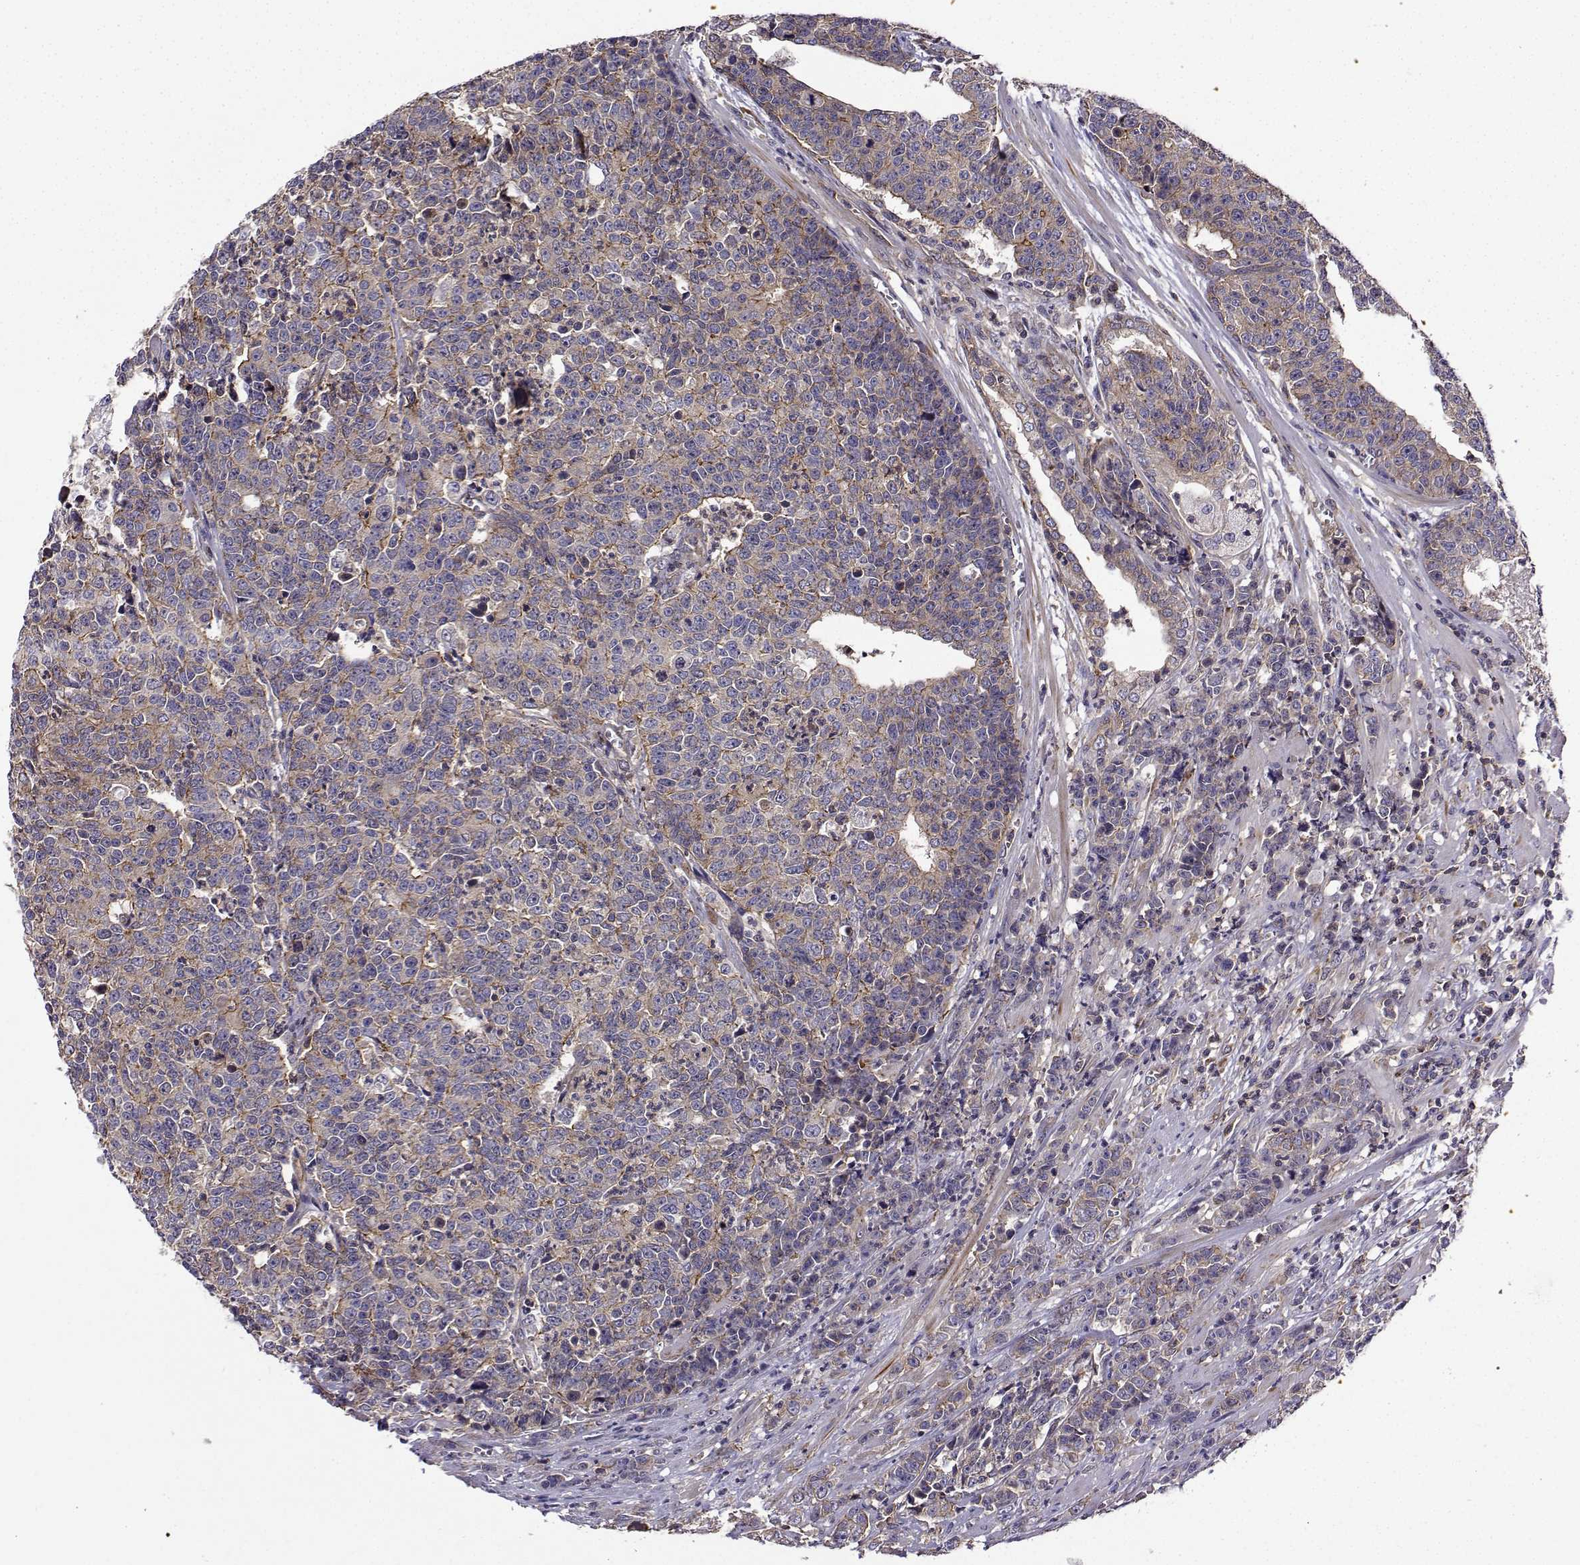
{"staining": {"intensity": "strong", "quantity": "<25%", "location": "cytoplasmic/membranous"}, "tissue": "prostate cancer", "cell_type": "Tumor cells", "image_type": "cancer", "snomed": [{"axis": "morphology", "description": "Adenocarcinoma, NOS"}, {"axis": "topography", "description": "Prostate"}], "caption": "A high-resolution micrograph shows immunohistochemistry (IHC) staining of prostate cancer, which exhibits strong cytoplasmic/membranous expression in approximately <25% of tumor cells.", "gene": "ITGB8", "patient": {"sex": "male", "age": 67}}